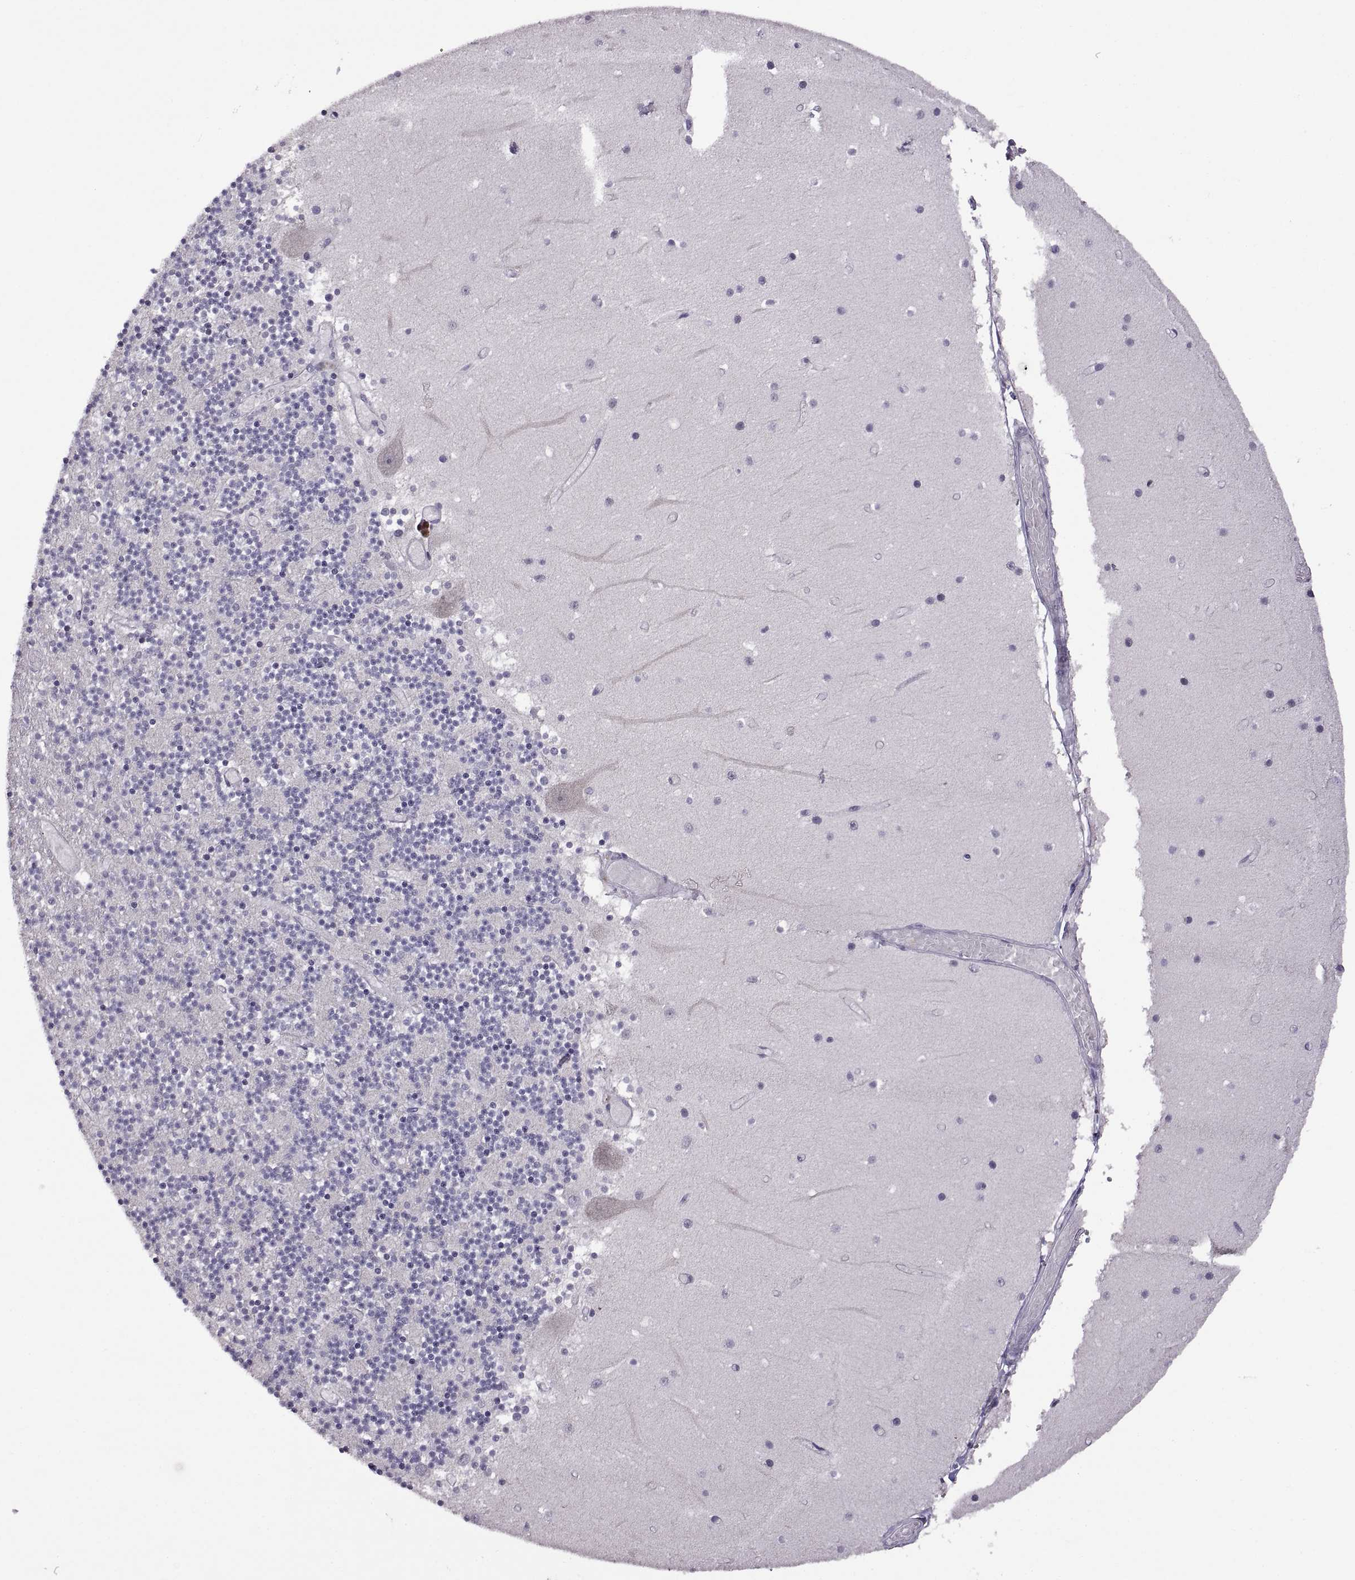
{"staining": {"intensity": "negative", "quantity": "none", "location": "none"}, "tissue": "cerebellum", "cell_type": "Cells in granular layer", "image_type": "normal", "snomed": [{"axis": "morphology", "description": "Normal tissue, NOS"}, {"axis": "topography", "description": "Cerebellum"}], "caption": "This photomicrograph is of normal cerebellum stained with immunohistochemistry (IHC) to label a protein in brown with the nuclei are counter-stained blue. There is no expression in cells in granular layer. (Brightfield microscopy of DAB IHC at high magnification).", "gene": "NEK2", "patient": {"sex": "female", "age": 28}}